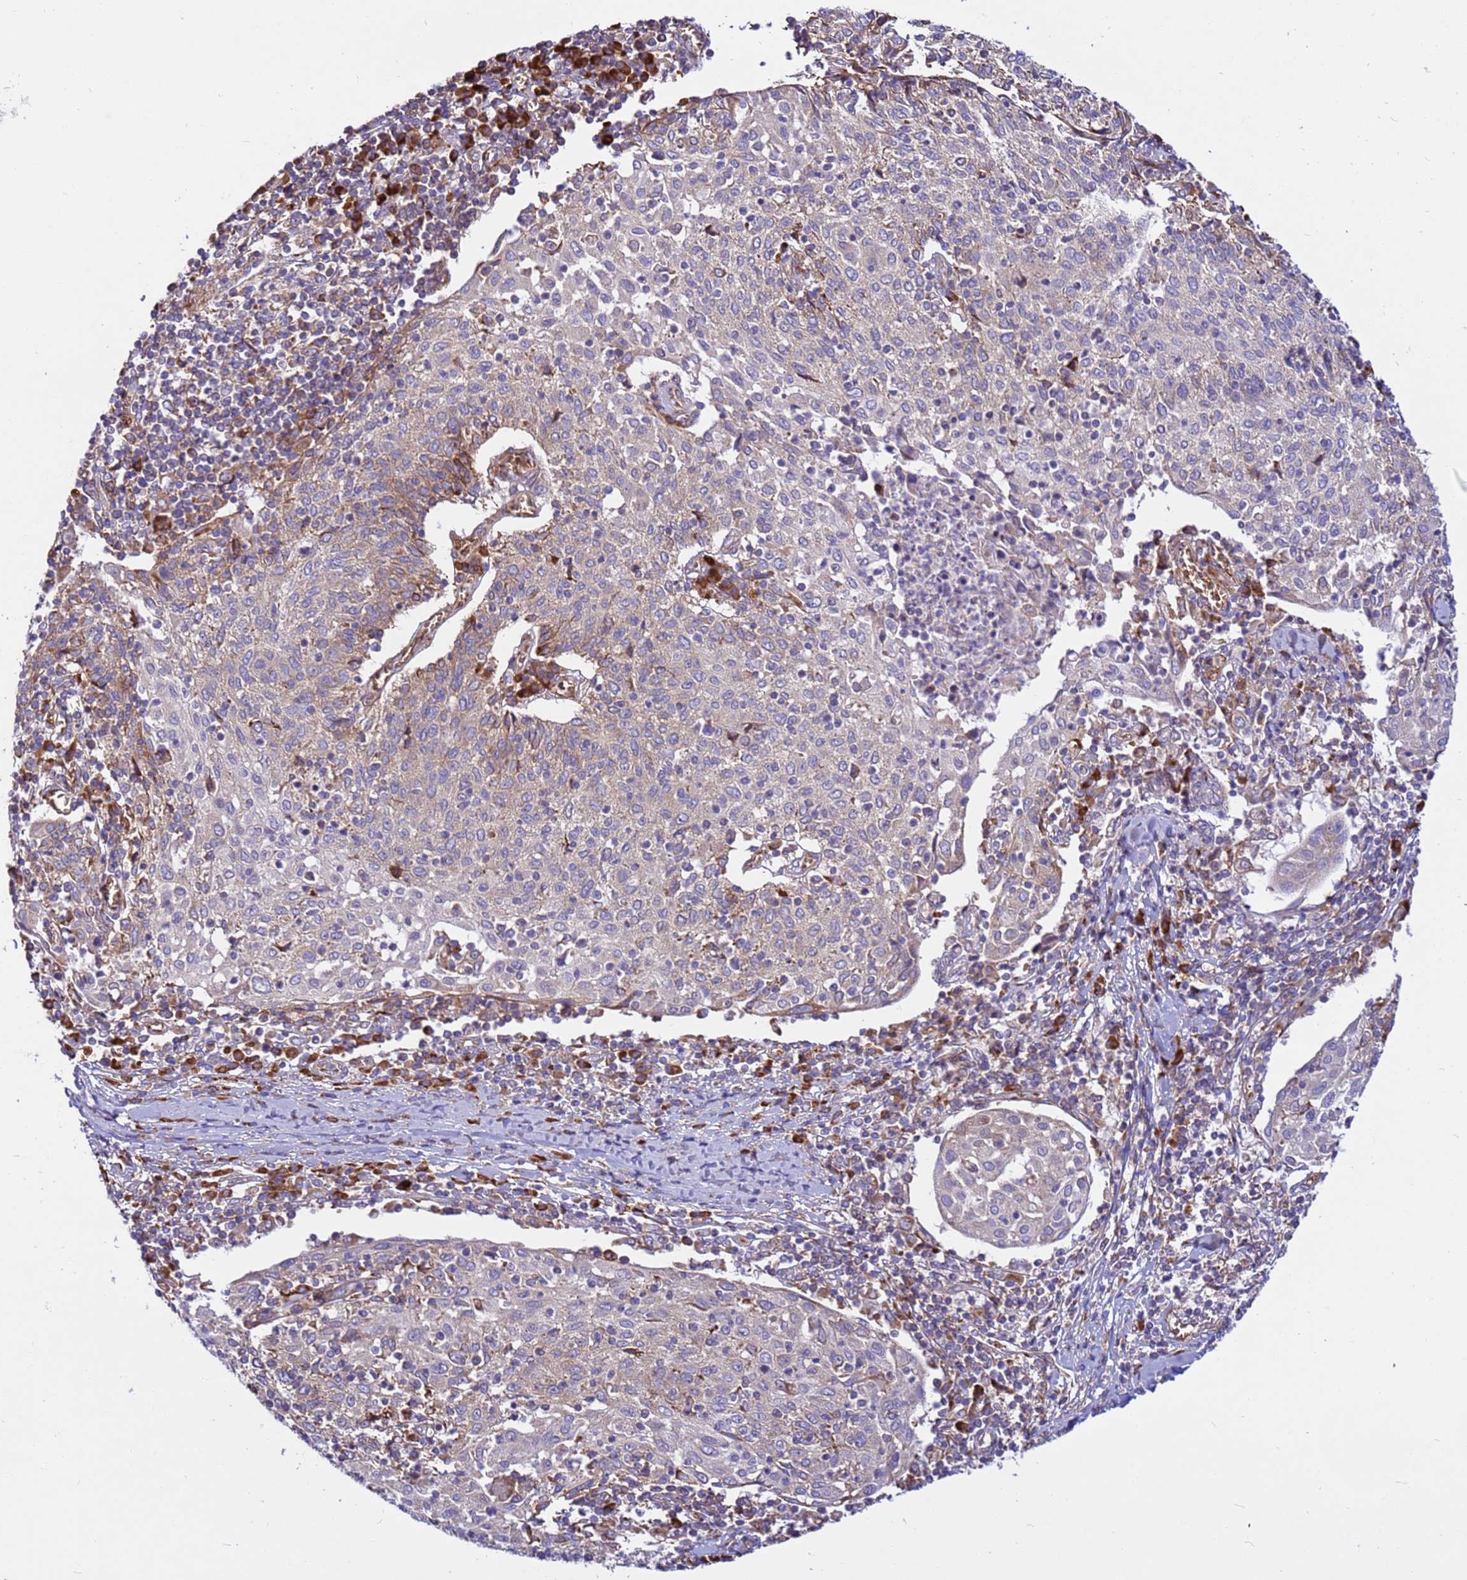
{"staining": {"intensity": "weak", "quantity": "25%-75%", "location": "cytoplasmic/membranous"}, "tissue": "cervical cancer", "cell_type": "Tumor cells", "image_type": "cancer", "snomed": [{"axis": "morphology", "description": "Squamous cell carcinoma, NOS"}, {"axis": "topography", "description": "Cervix"}], "caption": "Squamous cell carcinoma (cervical) stained with a brown dye demonstrates weak cytoplasmic/membranous positive expression in approximately 25%-75% of tumor cells.", "gene": "ZNF669", "patient": {"sex": "female", "age": 52}}